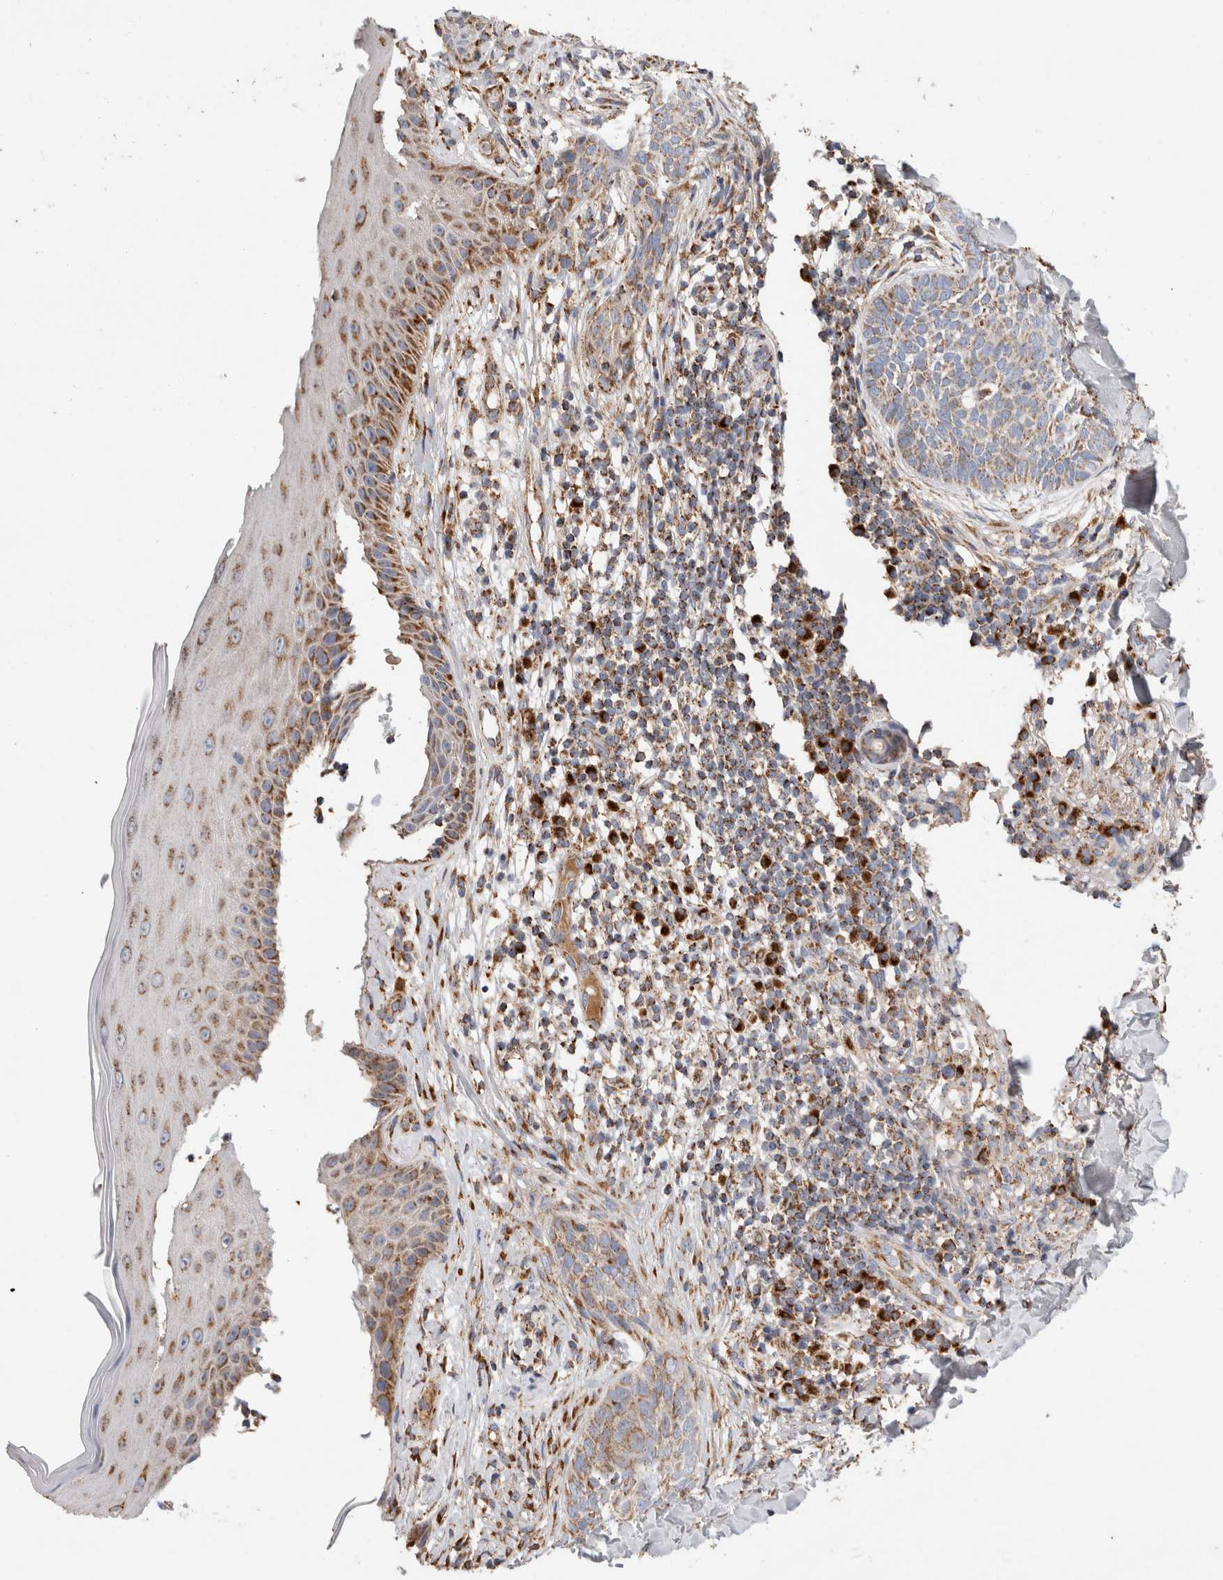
{"staining": {"intensity": "moderate", "quantity": "25%-75%", "location": "cytoplasmic/membranous"}, "tissue": "skin cancer", "cell_type": "Tumor cells", "image_type": "cancer", "snomed": [{"axis": "morphology", "description": "Normal tissue, NOS"}, {"axis": "morphology", "description": "Basal cell carcinoma"}, {"axis": "topography", "description": "Skin"}], "caption": "Tumor cells reveal medium levels of moderate cytoplasmic/membranous expression in approximately 25%-75% of cells in human skin cancer (basal cell carcinoma).", "gene": "IARS2", "patient": {"sex": "male", "age": 67}}